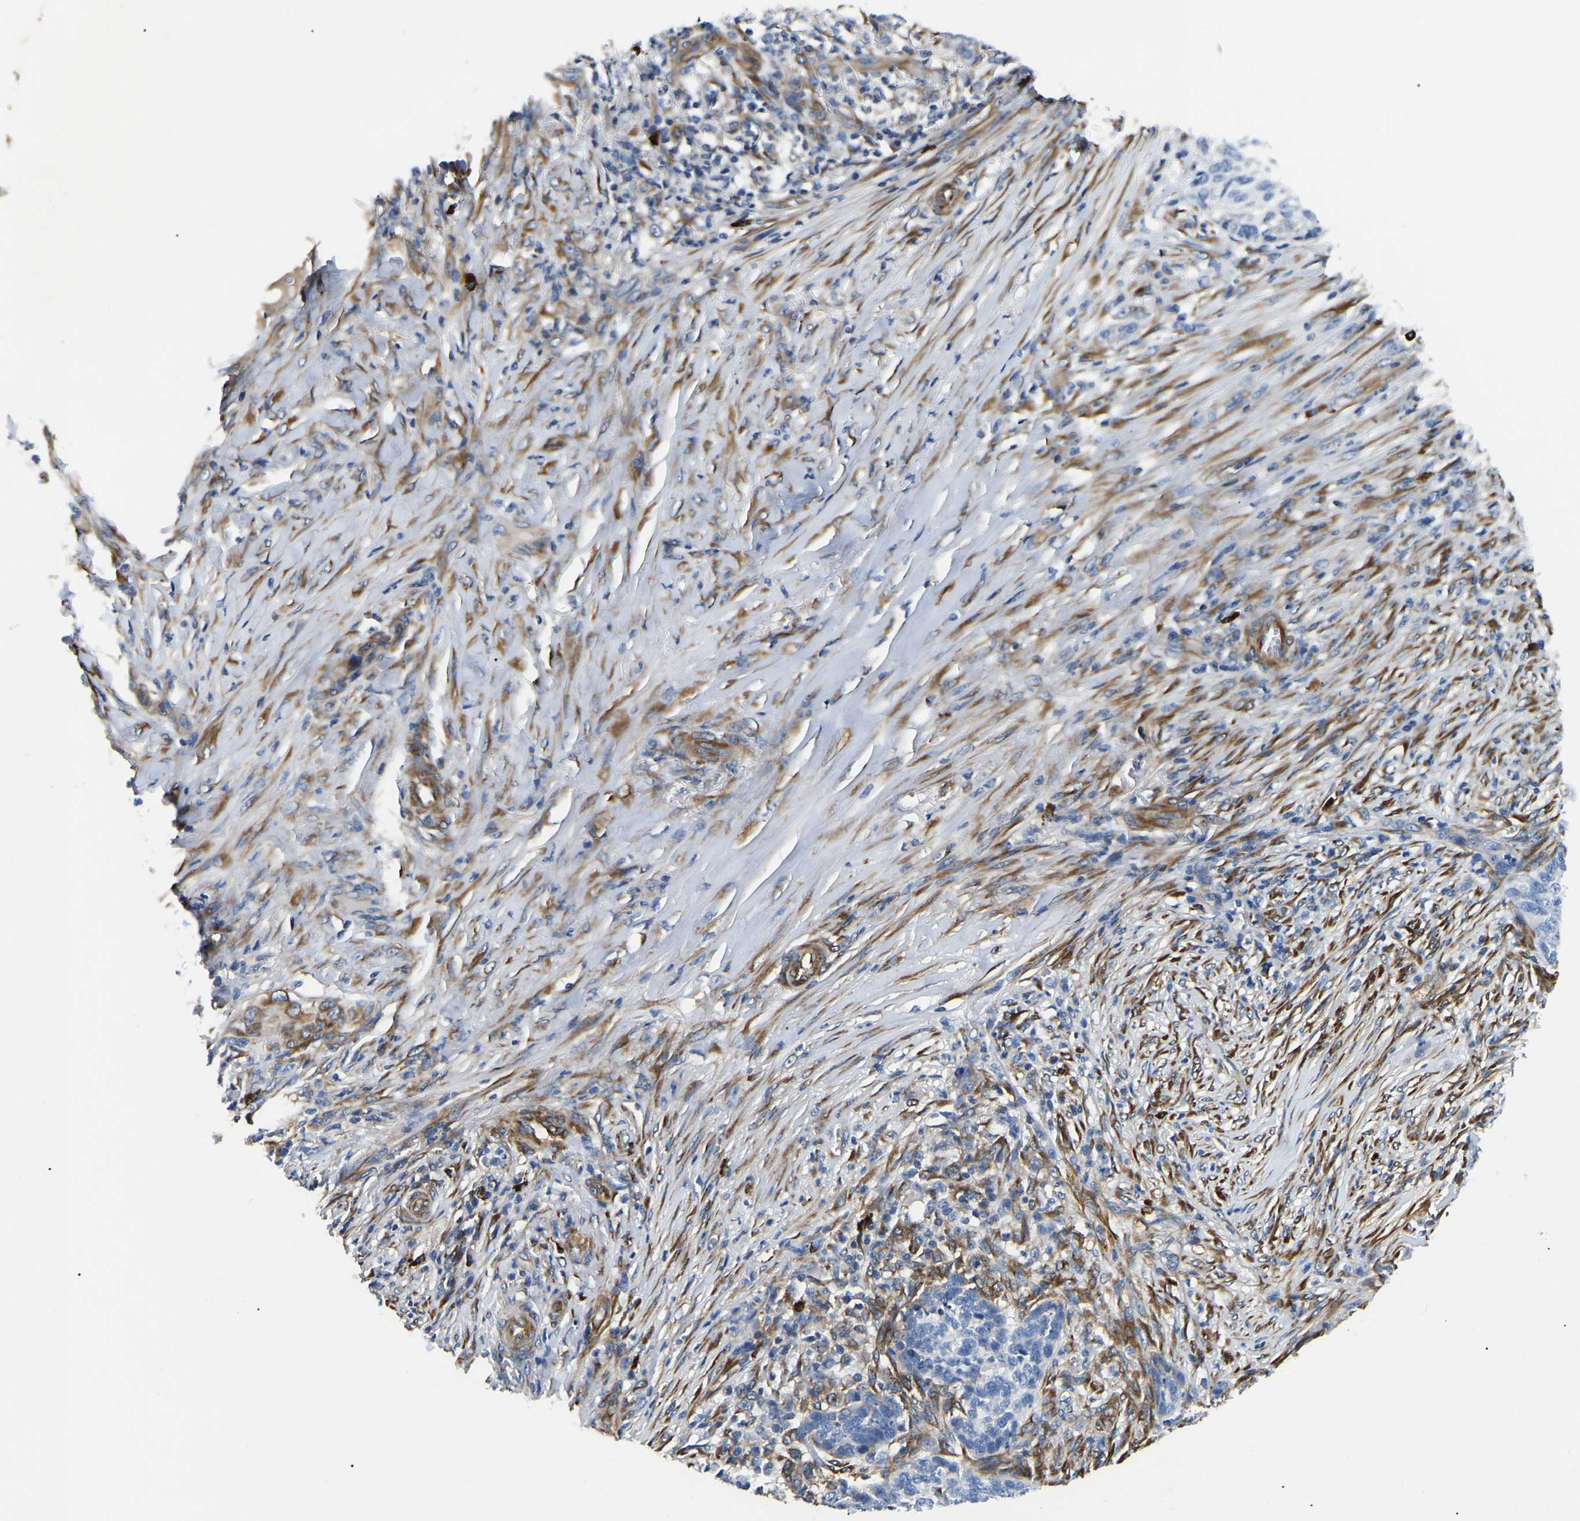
{"staining": {"intensity": "negative", "quantity": "none", "location": "none"}, "tissue": "skin cancer", "cell_type": "Tumor cells", "image_type": "cancer", "snomed": [{"axis": "morphology", "description": "Basal cell carcinoma"}, {"axis": "topography", "description": "Skin"}], "caption": "Micrograph shows no significant protein positivity in tumor cells of skin basal cell carcinoma.", "gene": "DUSP8", "patient": {"sex": "male", "age": 85}}